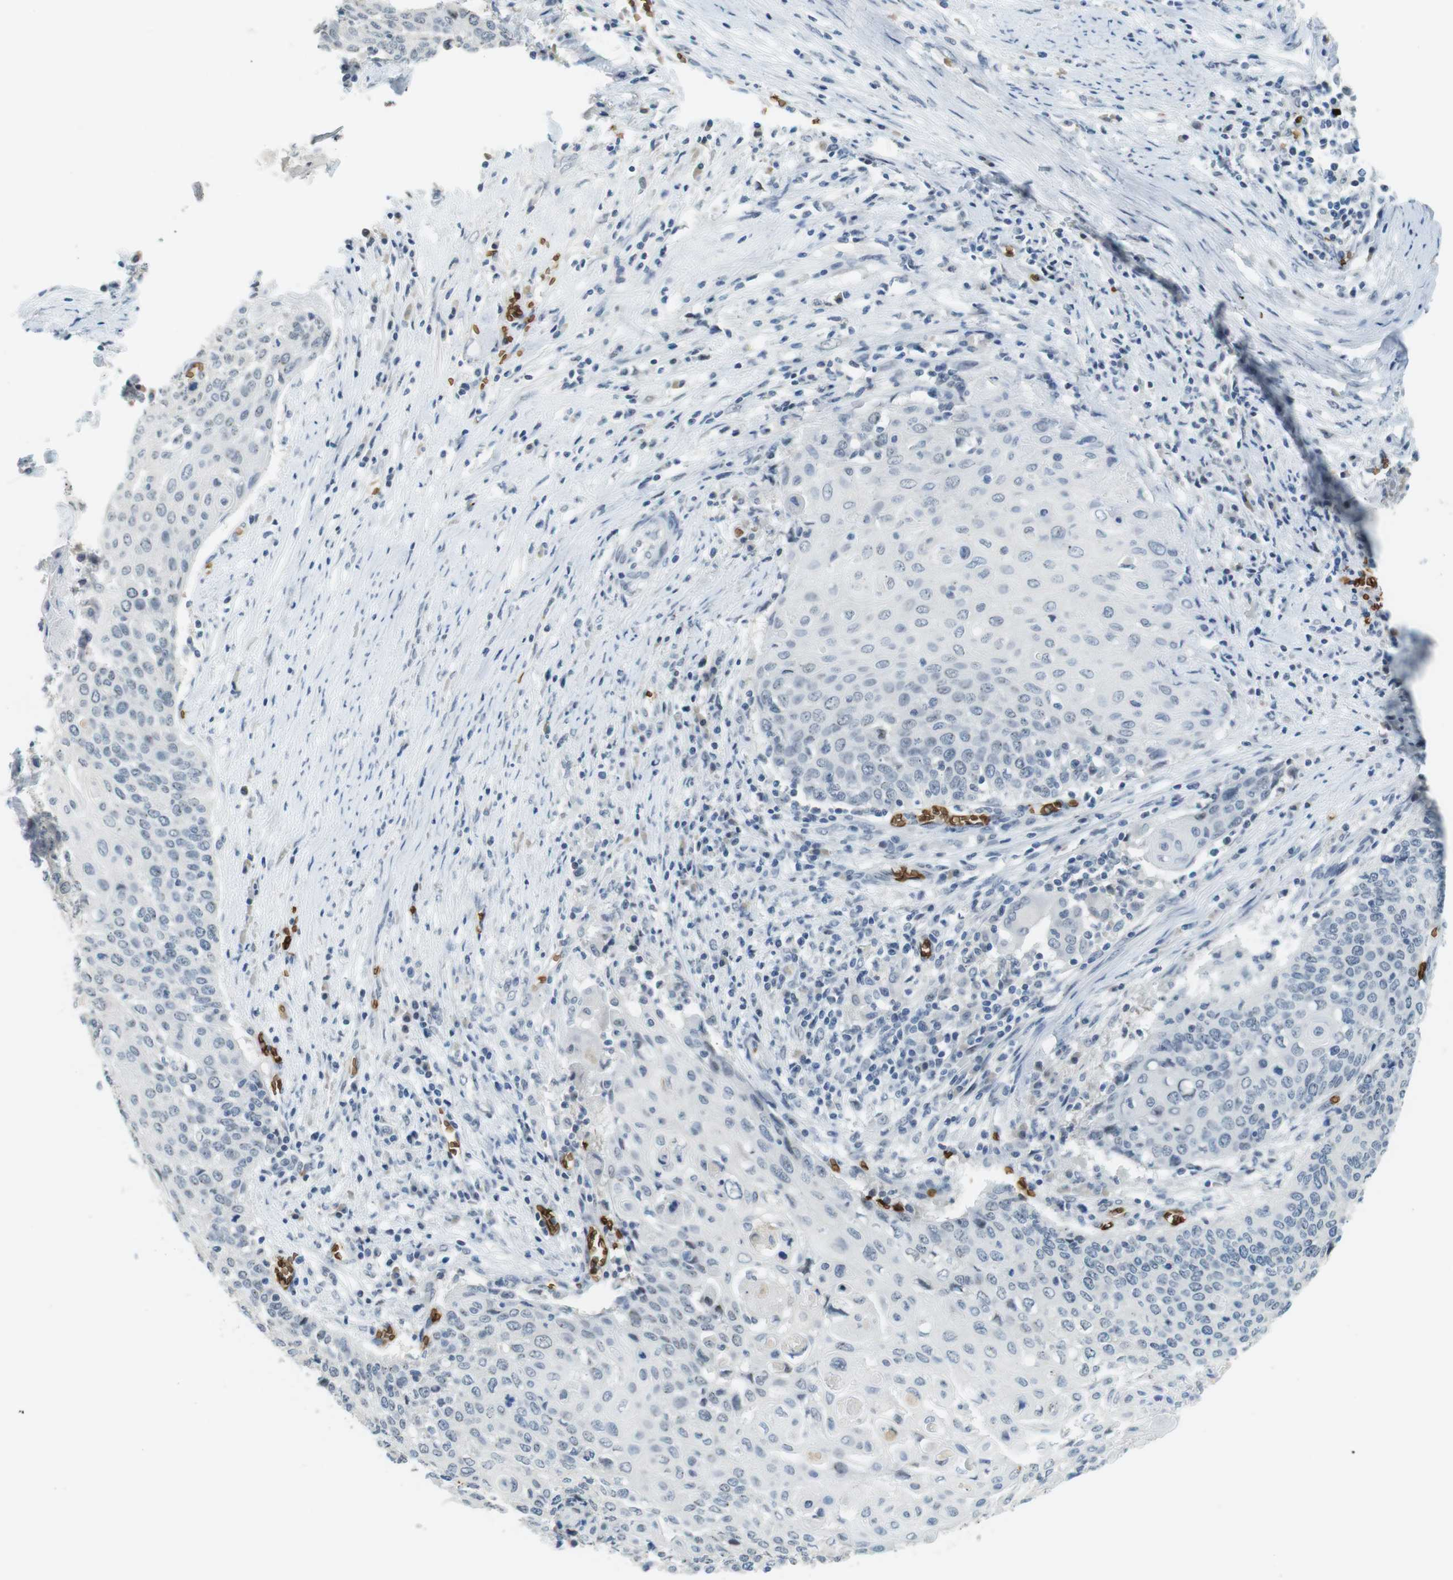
{"staining": {"intensity": "negative", "quantity": "none", "location": "none"}, "tissue": "cervical cancer", "cell_type": "Tumor cells", "image_type": "cancer", "snomed": [{"axis": "morphology", "description": "Squamous cell carcinoma, NOS"}, {"axis": "topography", "description": "Cervix"}], "caption": "Immunohistochemistry micrograph of neoplastic tissue: squamous cell carcinoma (cervical) stained with DAB (3,3'-diaminobenzidine) displays no significant protein positivity in tumor cells.", "gene": "SLC4A1", "patient": {"sex": "female", "age": 39}}